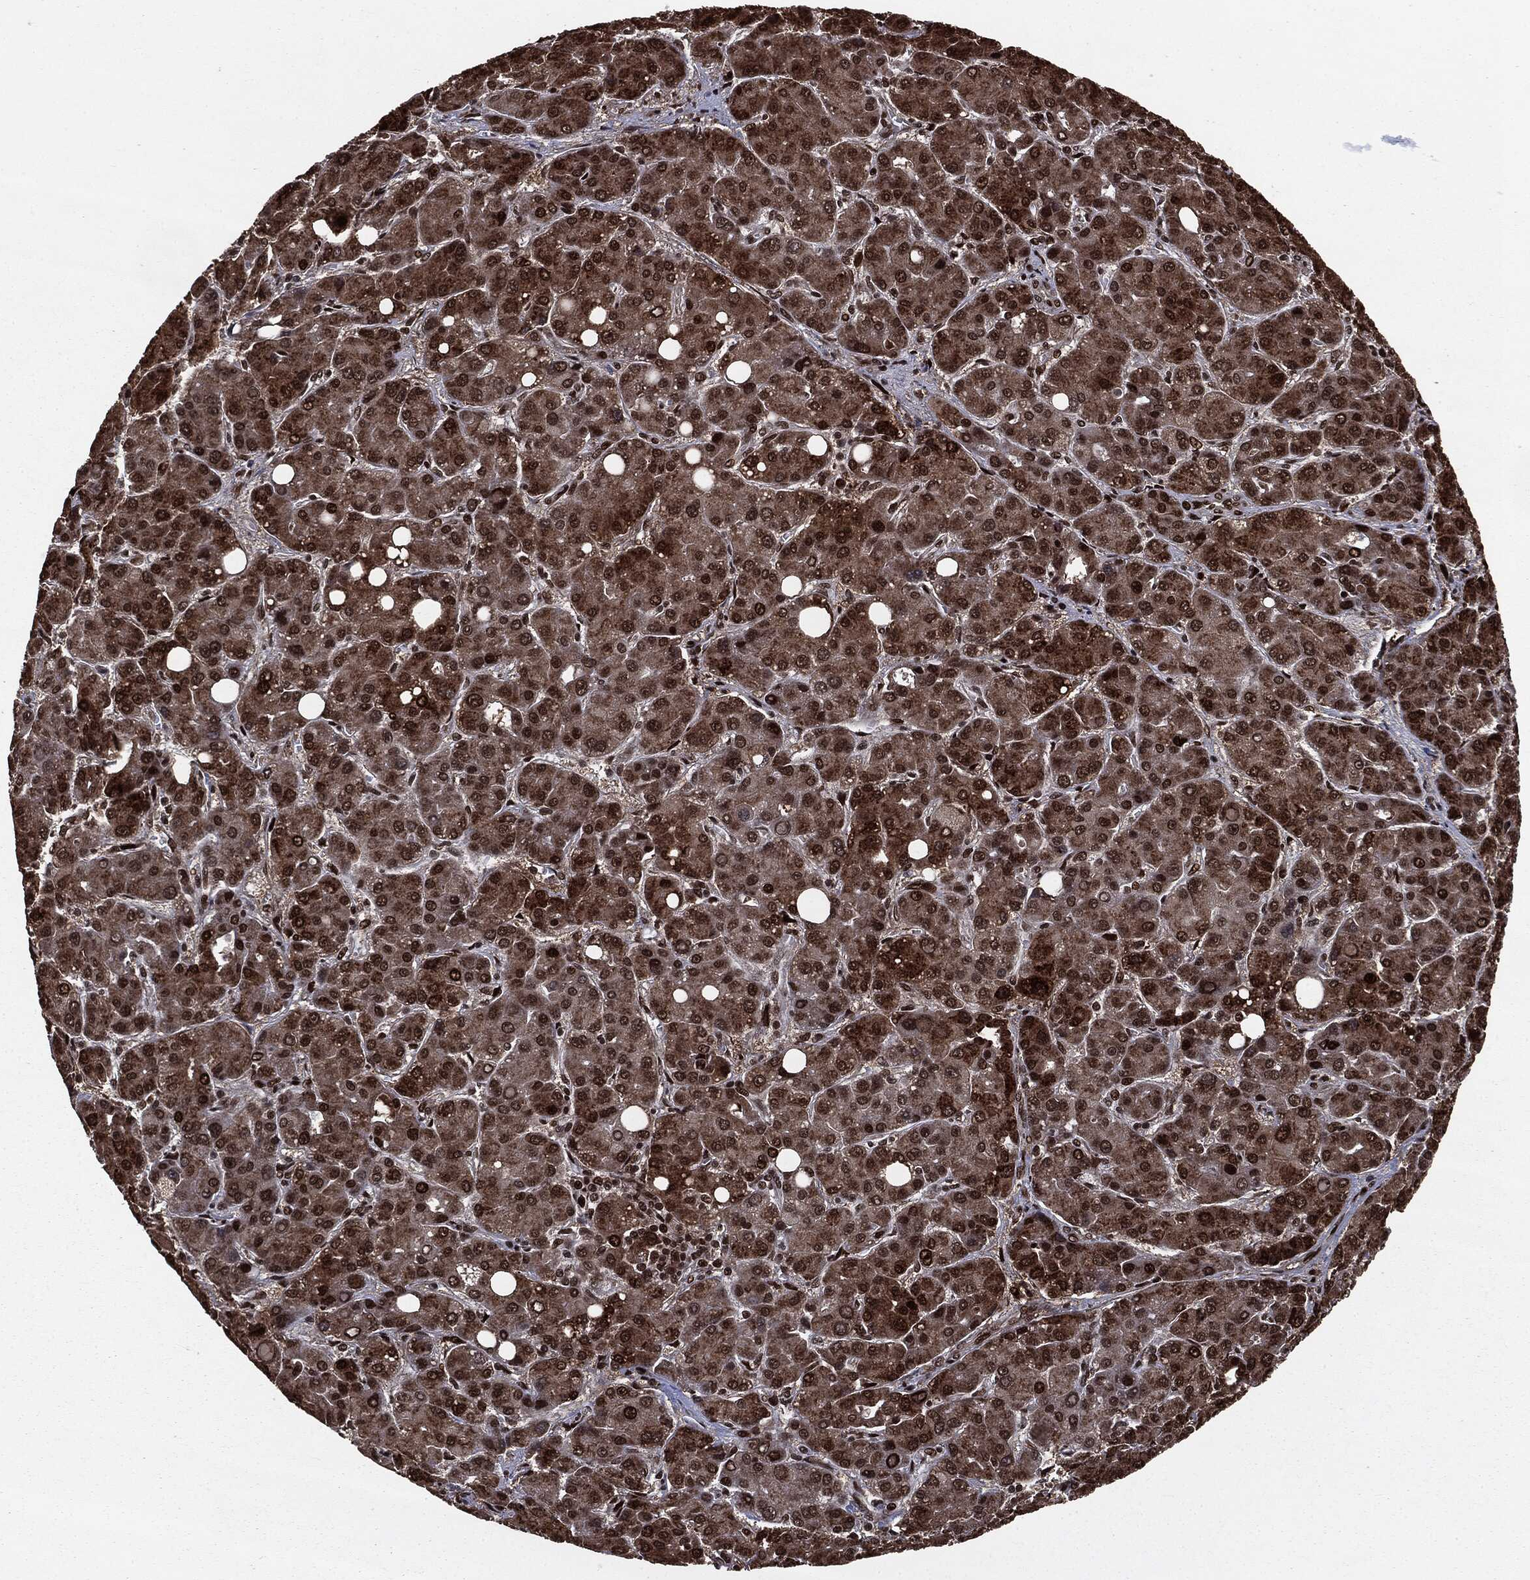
{"staining": {"intensity": "strong", "quantity": "25%-75%", "location": "cytoplasmic/membranous,nuclear"}, "tissue": "liver cancer", "cell_type": "Tumor cells", "image_type": "cancer", "snomed": [{"axis": "morphology", "description": "Carcinoma, Hepatocellular, NOS"}, {"axis": "topography", "description": "Liver"}], "caption": "Liver cancer stained for a protein shows strong cytoplasmic/membranous and nuclear positivity in tumor cells.", "gene": "DVL2", "patient": {"sex": "male", "age": 55}}